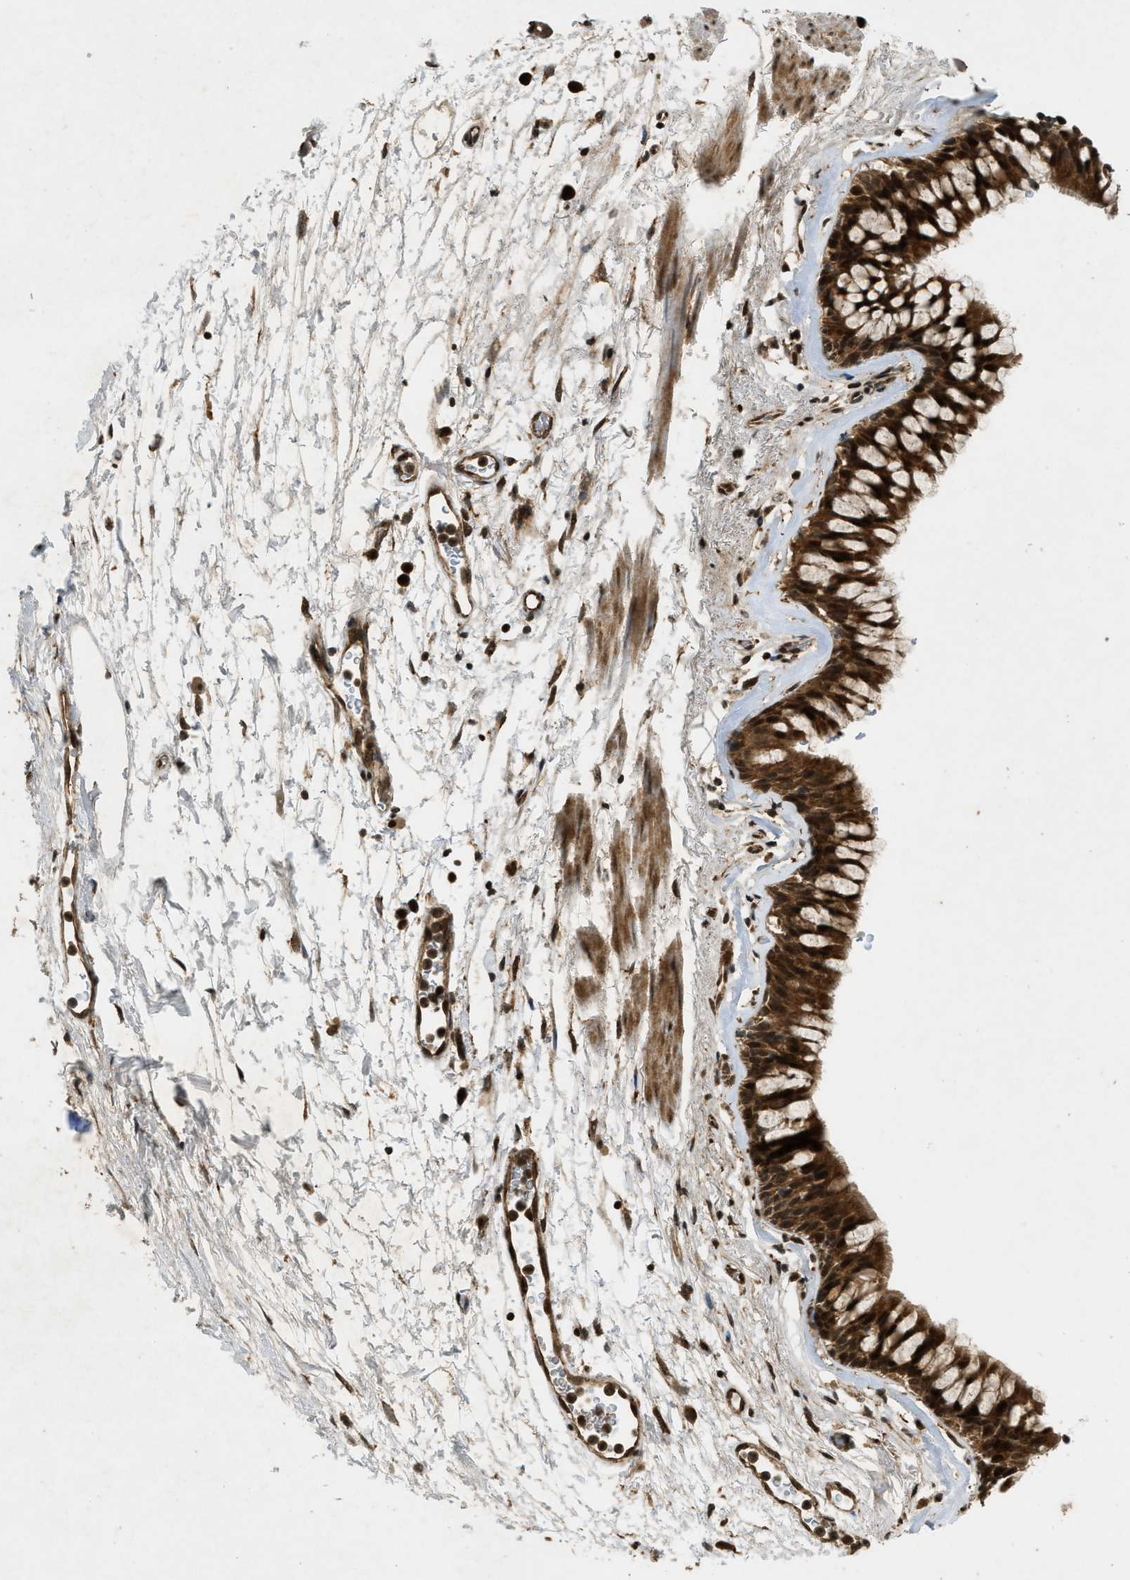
{"staining": {"intensity": "strong", "quantity": ">75%", "location": "cytoplasmic/membranous,nuclear"}, "tissue": "bronchus", "cell_type": "Respiratory epithelial cells", "image_type": "normal", "snomed": [{"axis": "morphology", "description": "Normal tissue, NOS"}, {"axis": "topography", "description": "Cartilage tissue"}, {"axis": "topography", "description": "Bronchus"}], "caption": "Immunohistochemical staining of unremarkable bronchus displays strong cytoplasmic/membranous,nuclear protein staining in about >75% of respiratory epithelial cells.", "gene": "EIF2AK3", "patient": {"sex": "female", "age": 53}}